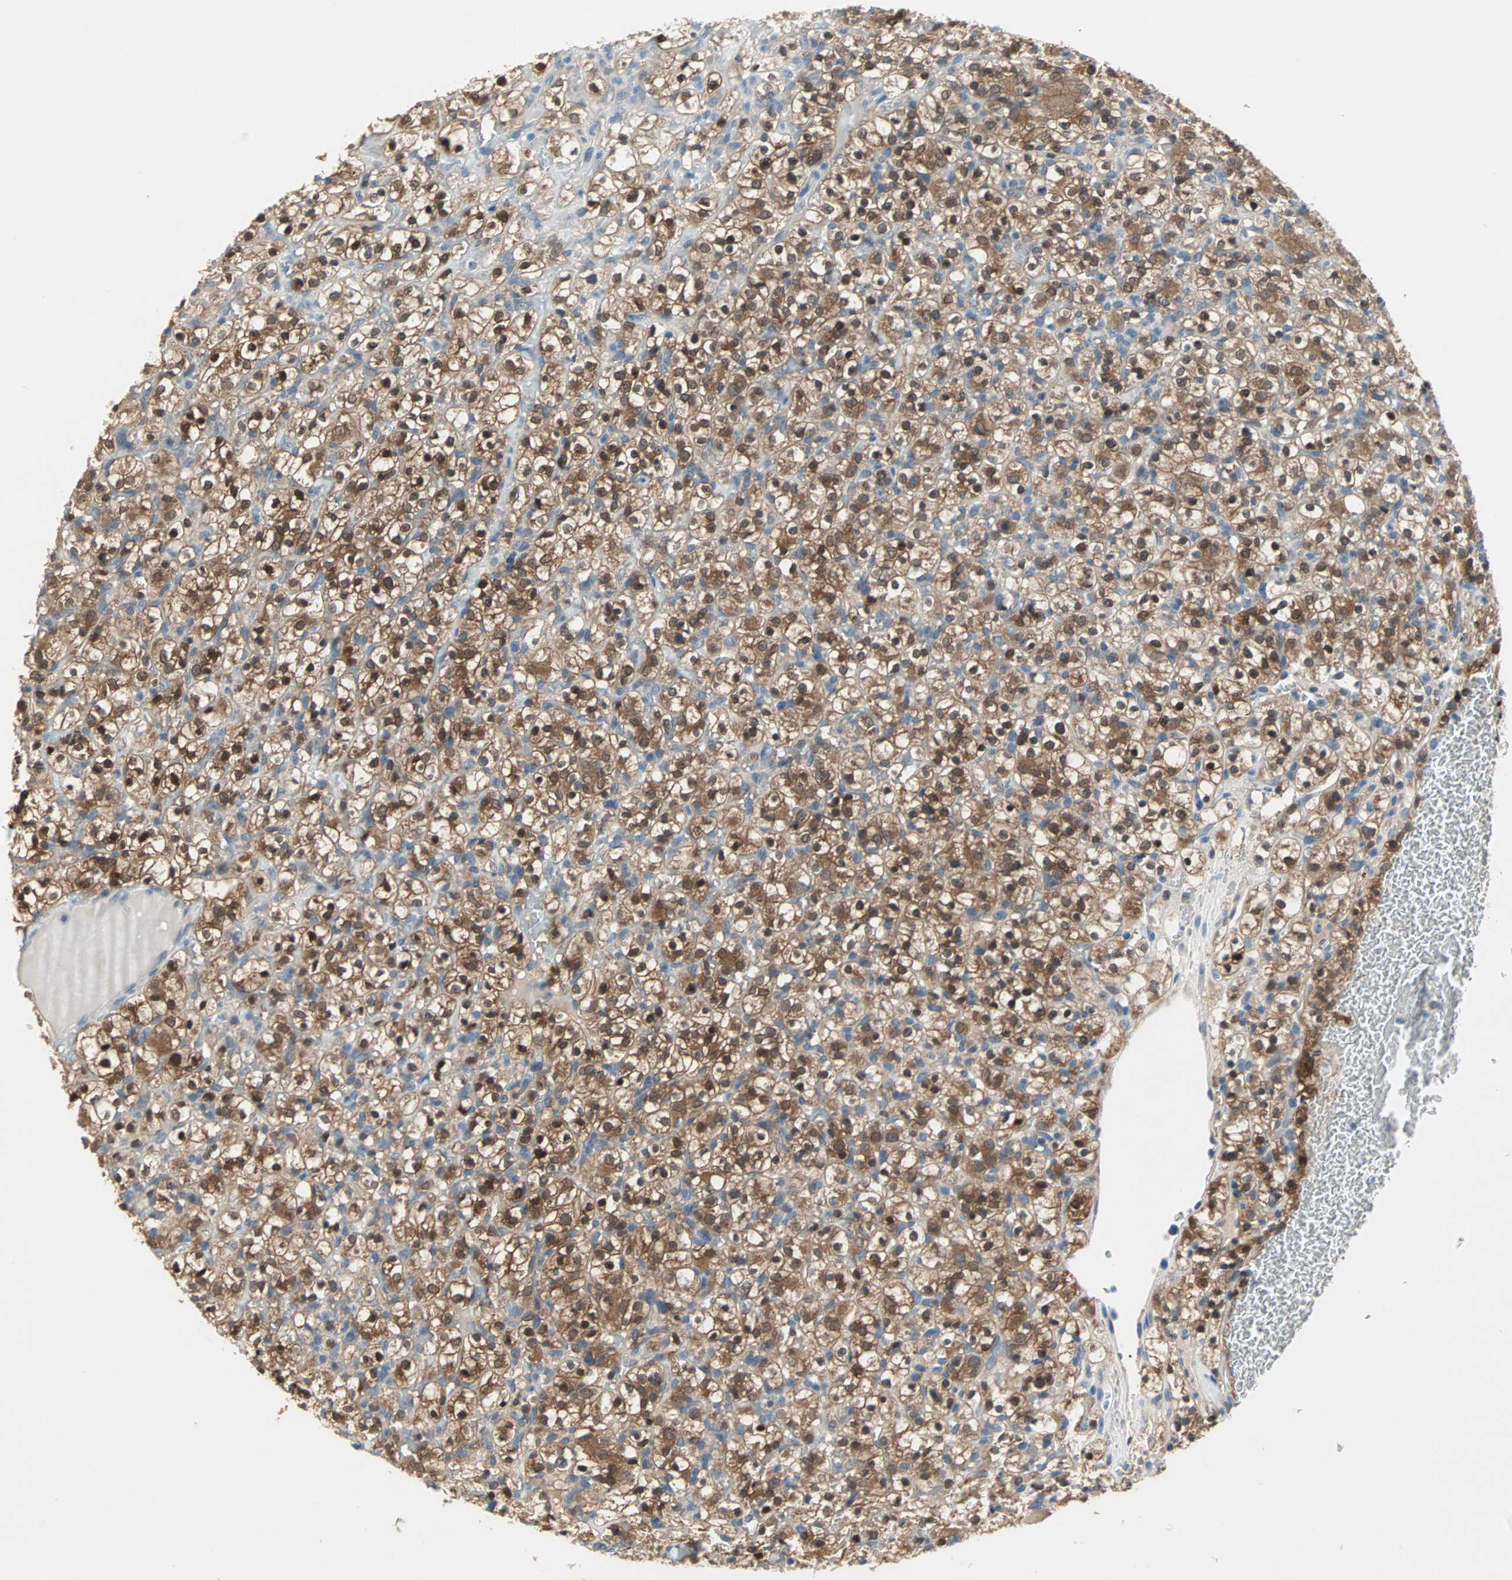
{"staining": {"intensity": "strong", "quantity": ">75%", "location": "cytoplasmic/membranous,nuclear"}, "tissue": "renal cancer", "cell_type": "Tumor cells", "image_type": "cancer", "snomed": [{"axis": "morphology", "description": "Normal tissue, NOS"}, {"axis": "morphology", "description": "Adenocarcinoma, NOS"}, {"axis": "topography", "description": "Kidney"}], "caption": "Renal adenocarcinoma stained with DAB (3,3'-diaminobenzidine) immunohistochemistry (IHC) shows high levels of strong cytoplasmic/membranous and nuclear expression in about >75% of tumor cells. Using DAB (brown) and hematoxylin (blue) stains, captured at high magnification using brightfield microscopy.", "gene": "MPI", "patient": {"sex": "female", "age": 72}}